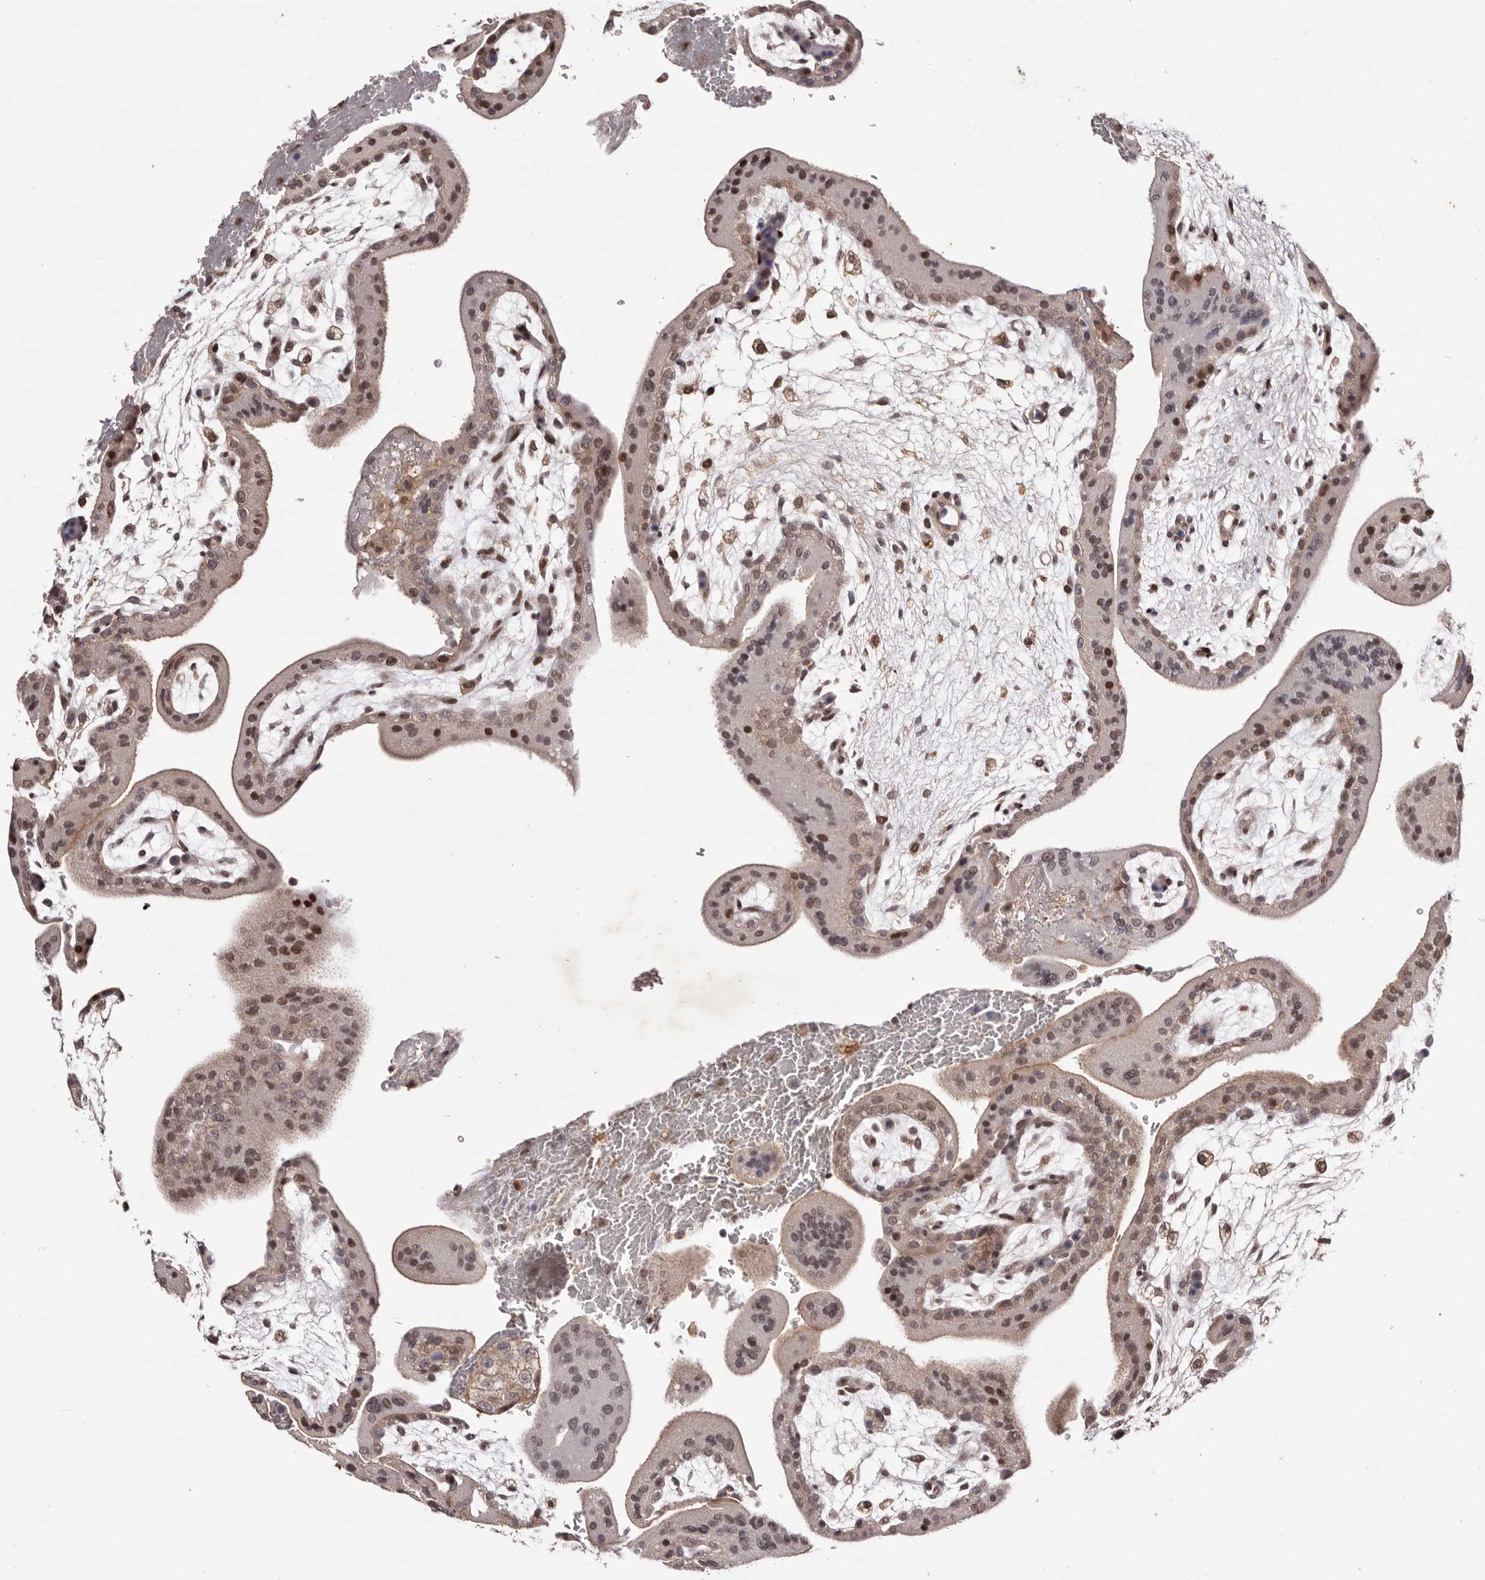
{"staining": {"intensity": "moderate", "quantity": ">75%", "location": "nuclear"}, "tissue": "placenta", "cell_type": "Trophoblastic cells", "image_type": "normal", "snomed": [{"axis": "morphology", "description": "Normal tissue, NOS"}, {"axis": "topography", "description": "Placenta"}], "caption": "The photomicrograph reveals a brown stain indicating the presence of a protein in the nuclear of trophoblastic cells in placenta. (DAB (3,3'-diaminobenzidine) IHC, brown staining for protein, blue staining for nuclei).", "gene": "FBXO5", "patient": {"sex": "female", "age": 35}}